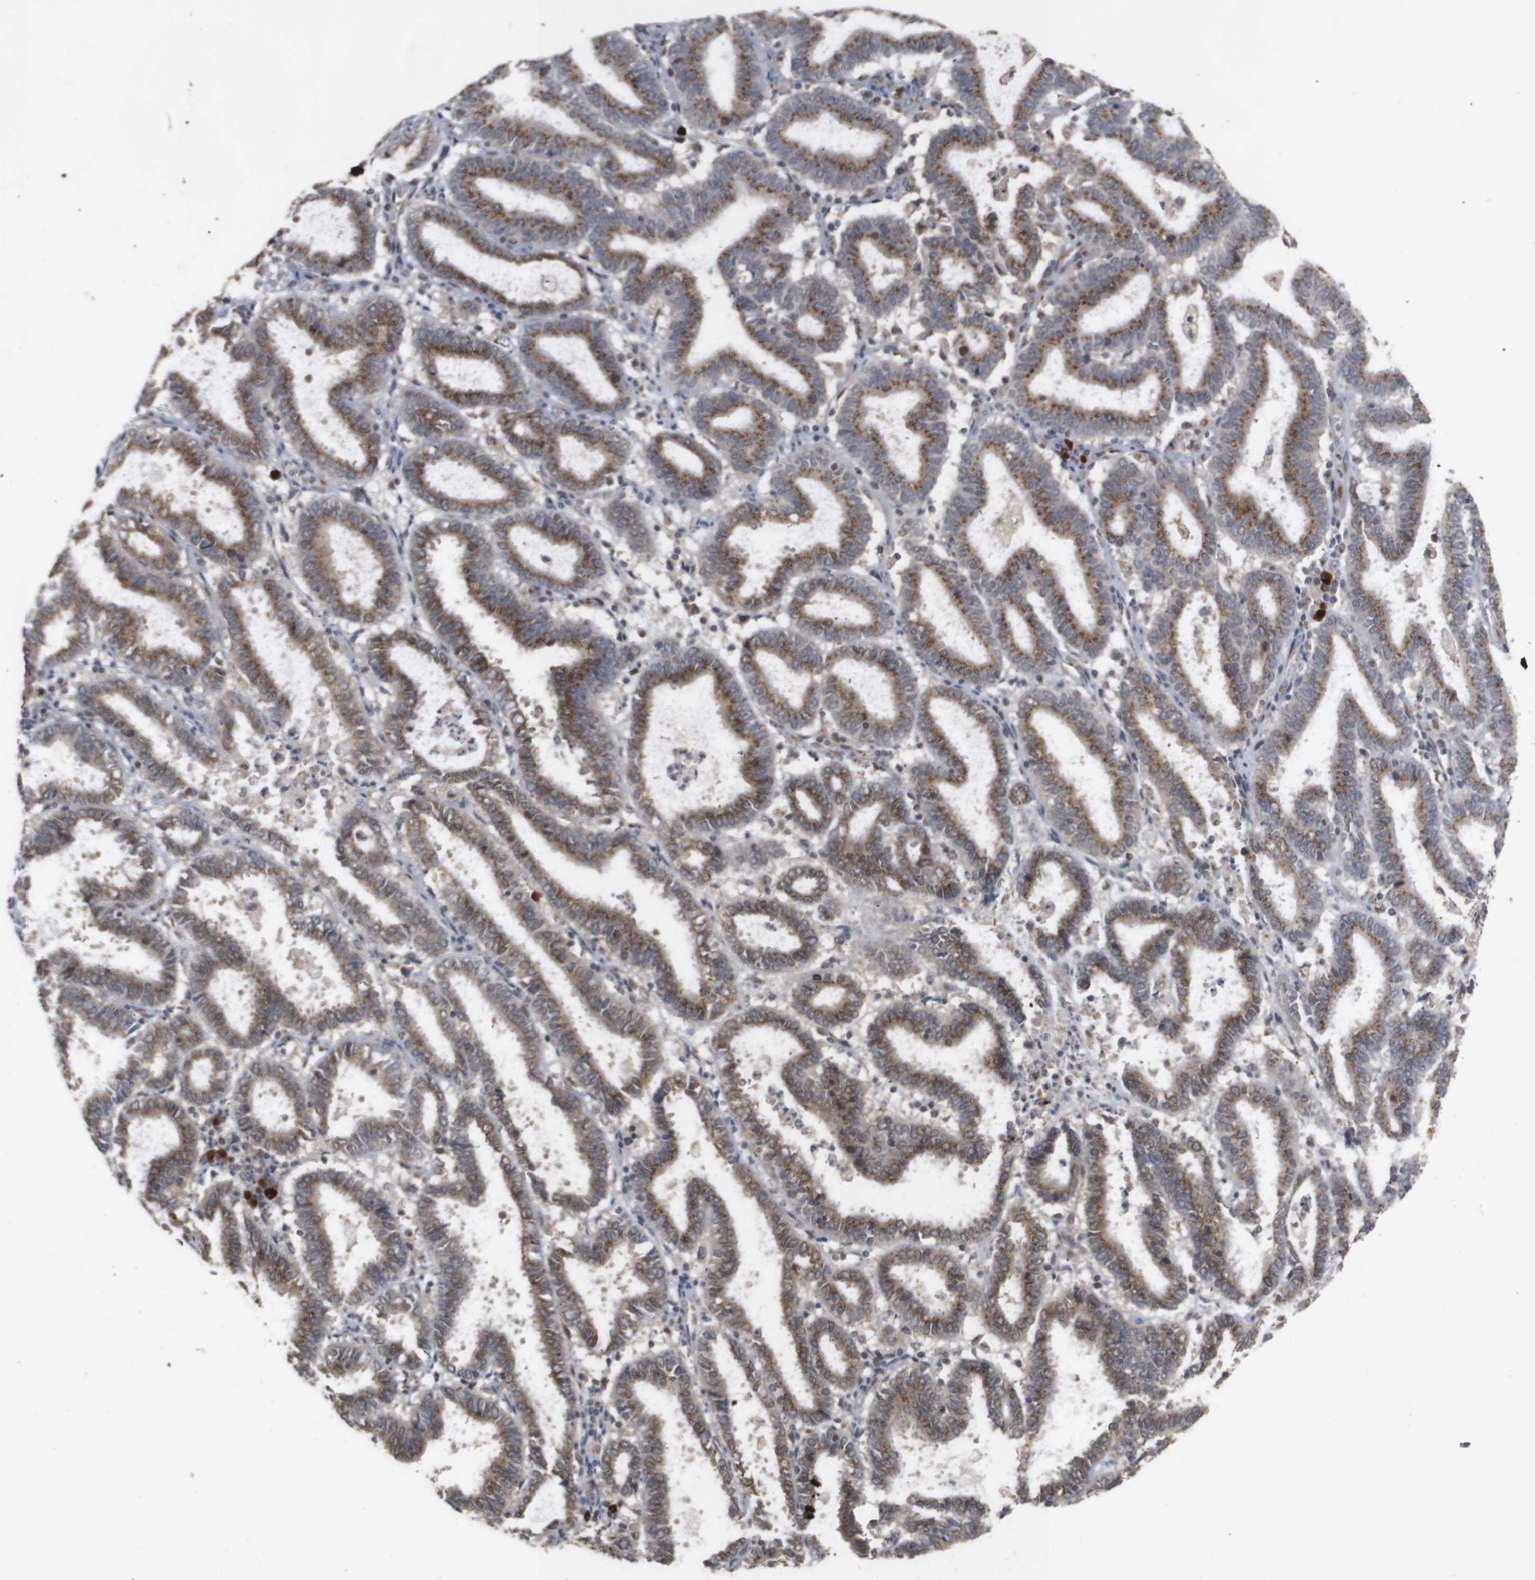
{"staining": {"intensity": "moderate", "quantity": ">75%", "location": "cytoplasmic/membranous"}, "tissue": "endometrial cancer", "cell_type": "Tumor cells", "image_type": "cancer", "snomed": [{"axis": "morphology", "description": "Adenocarcinoma, NOS"}, {"axis": "topography", "description": "Uterus"}], "caption": "Brown immunohistochemical staining in human endometrial cancer shows moderate cytoplasmic/membranous staining in approximately >75% of tumor cells.", "gene": "ZFPL1", "patient": {"sex": "female", "age": 83}}